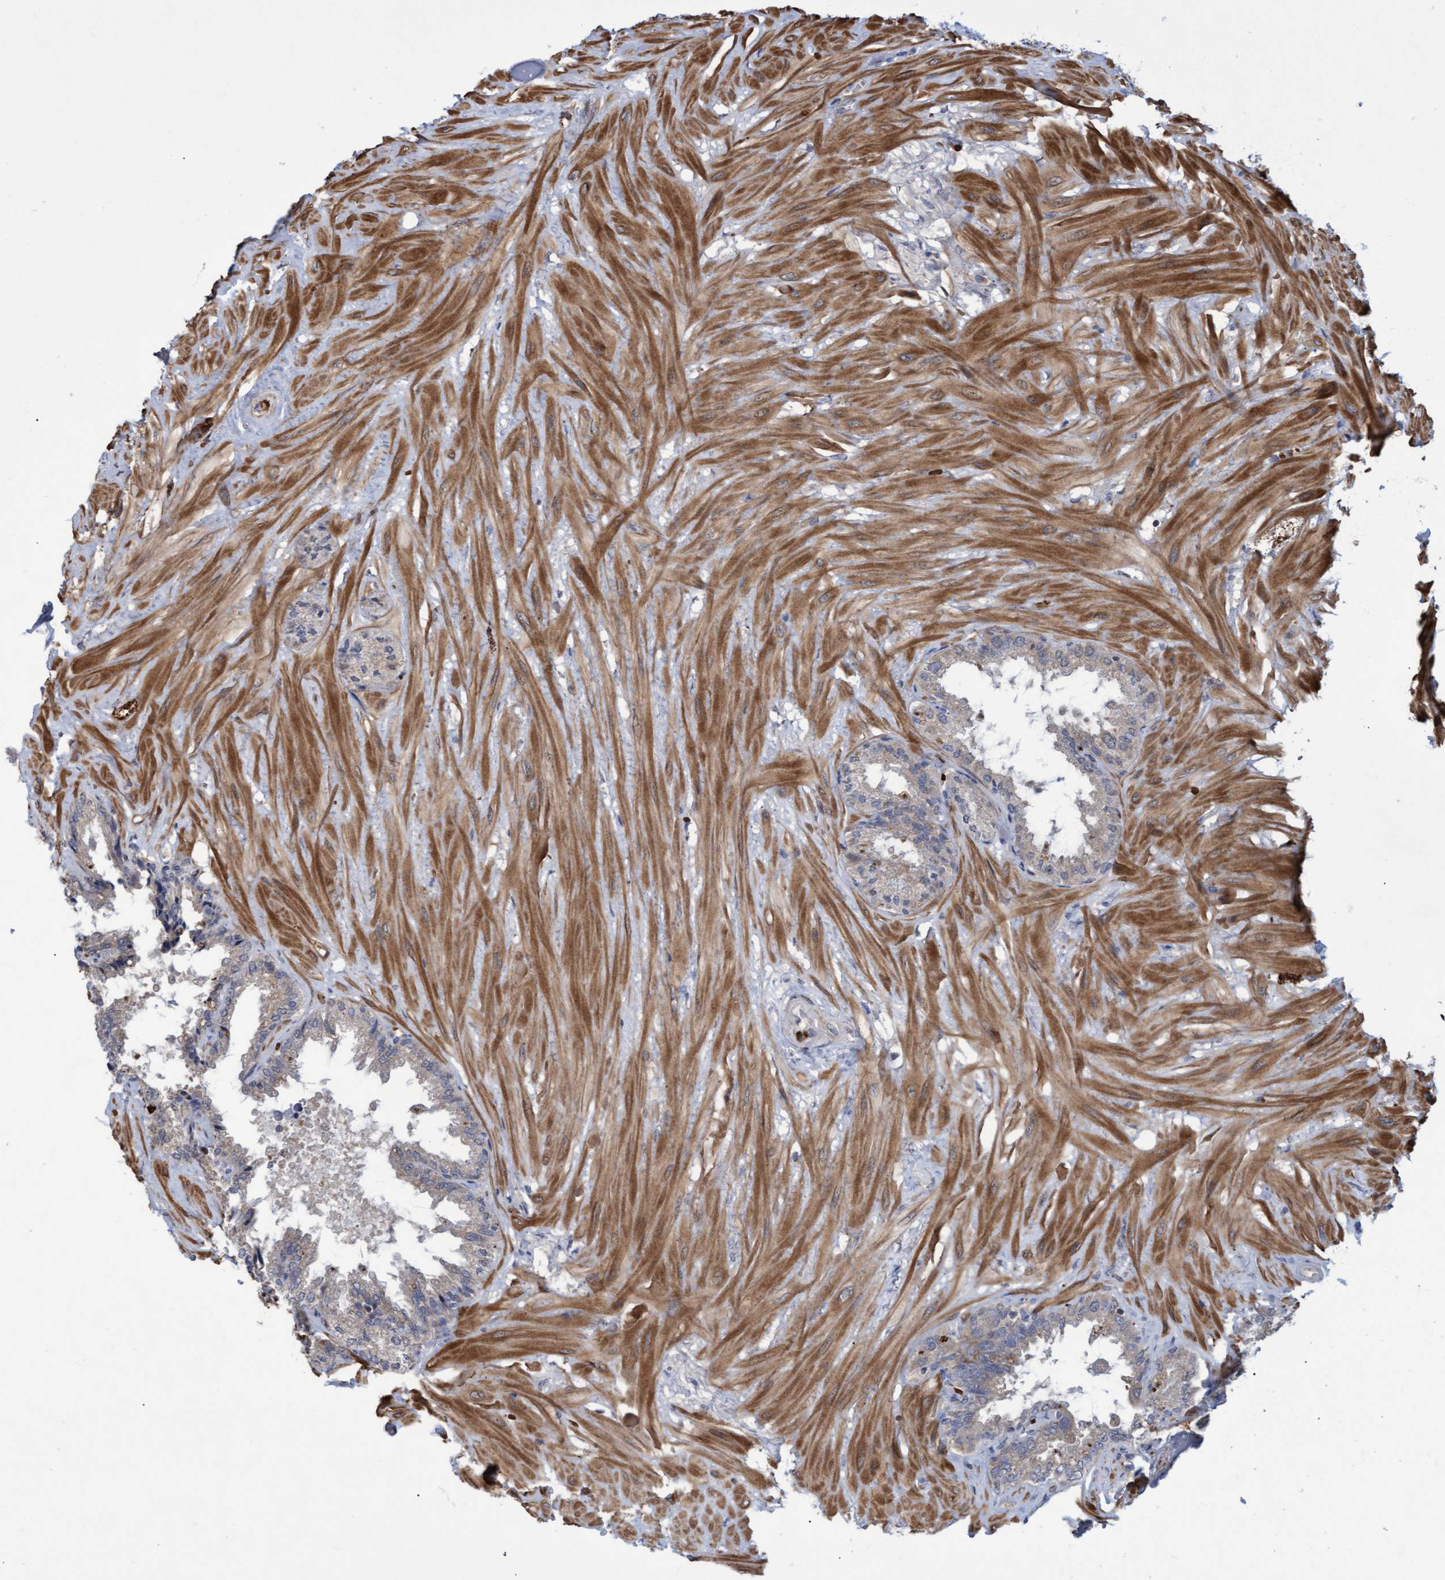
{"staining": {"intensity": "weak", "quantity": "<25%", "location": "cytoplasmic/membranous"}, "tissue": "seminal vesicle", "cell_type": "Glandular cells", "image_type": "normal", "snomed": [{"axis": "morphology", "description": "Normal tissue, NOS"}, {"axis": "topography", "description": "Seminal veicle"}], "caption": "The histopathology image demonstrates no staining of glandular cells in unremarkable seminal vesicle. Brightfield microscopy of IHC stained with DAB (brown) and hematoxylin (blue), captured at high magnification.", "gene": "NAA15", "patient": {"sex": "male", "age": 46}}